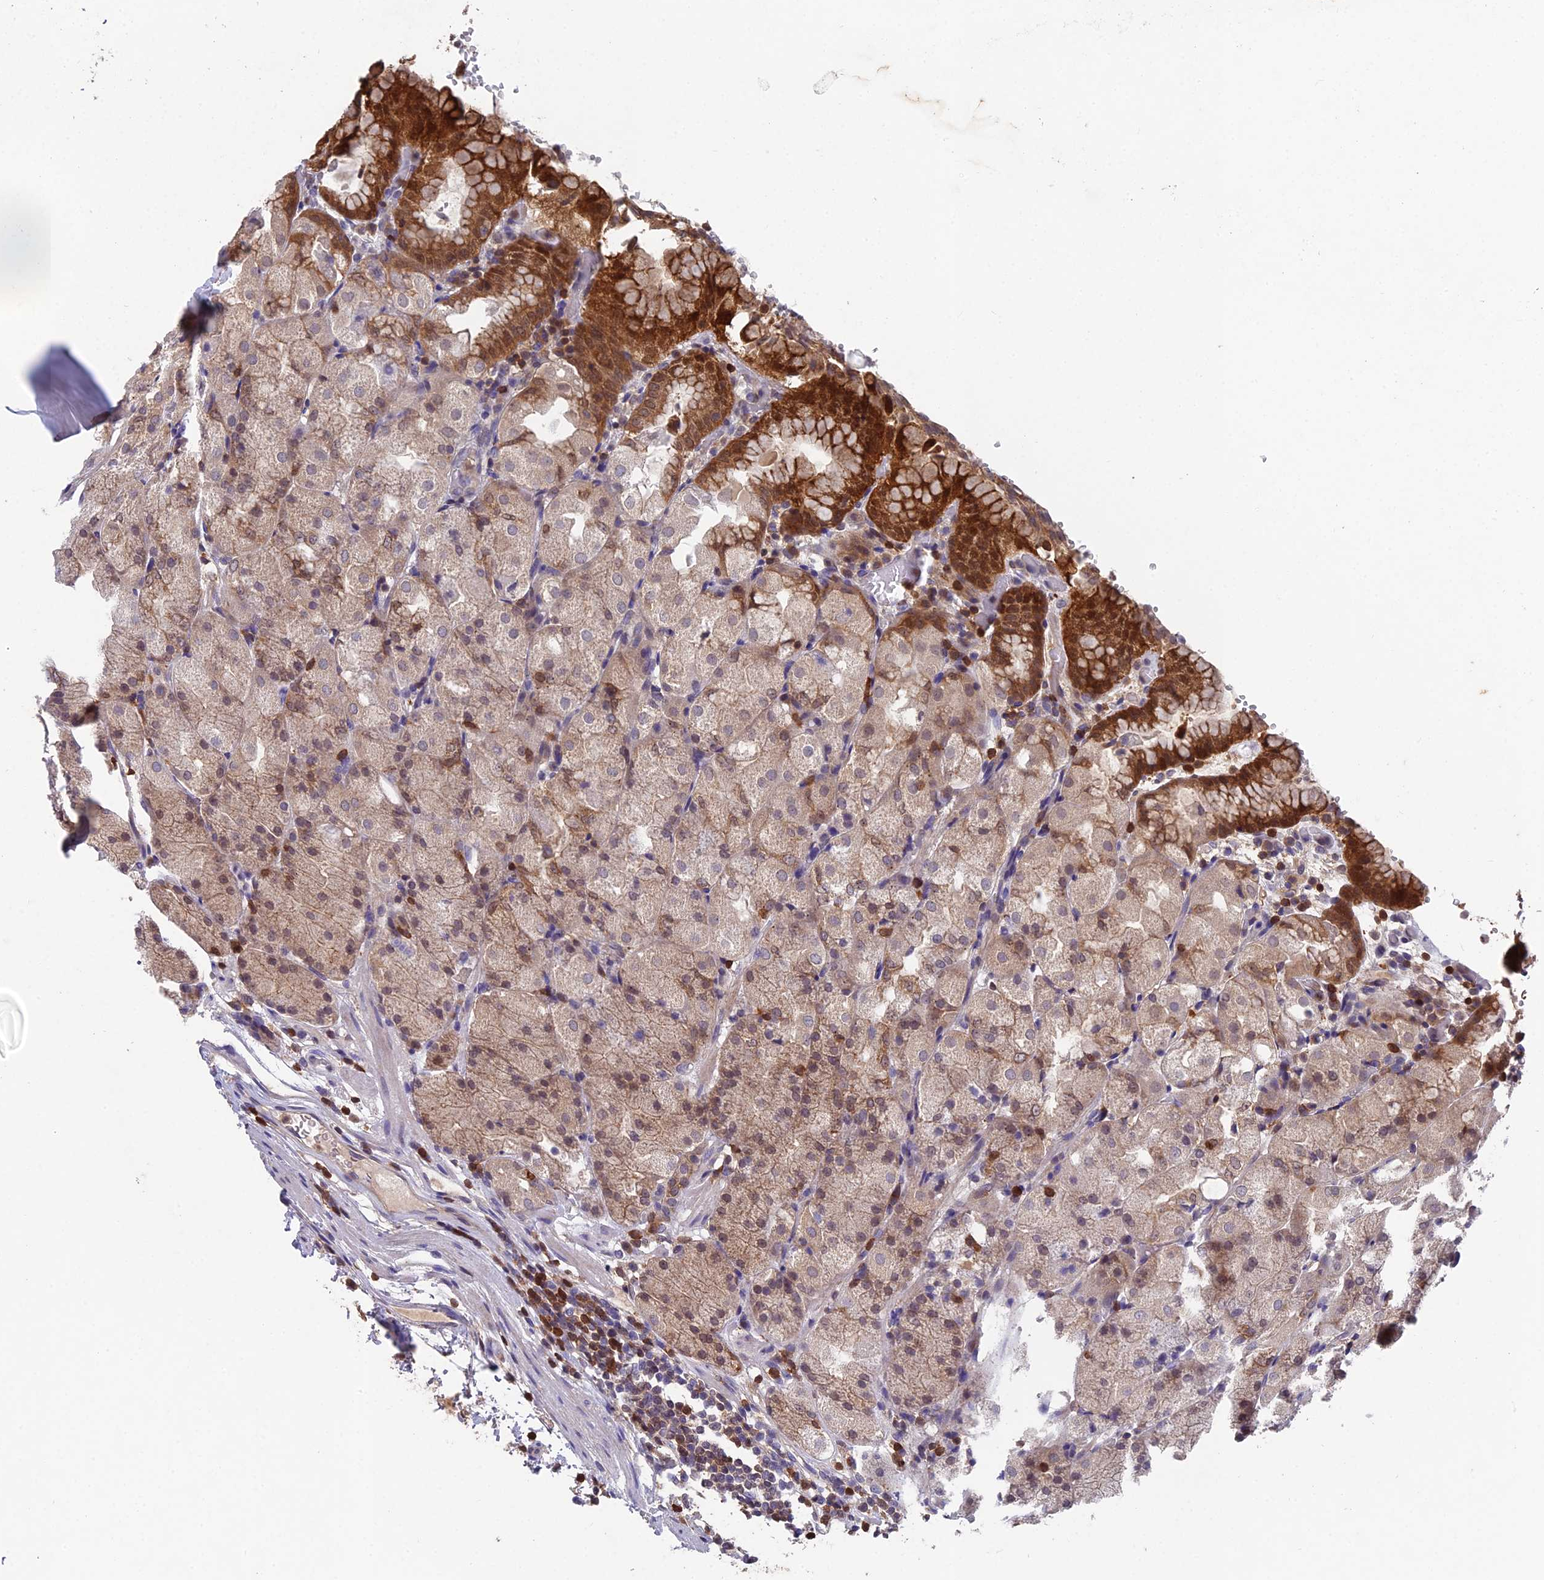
{"staining": {"intensity": "strong", "quantity": "25%-75%", "location": "cytoplasmic/membranous,nuclear"}, "tissue": "stomach", "cell_type": "Glandular cells", "image_type": "normal", "snomed": [{"axis": "morphology", "description": "Normal tissue, NOS"}, {"axis": "topography", "description": "Stomach, upper"}, {"axis": "topography", "description": "Stomach, lower"}], "caption": "Immunohistochemical staining of unremarkable human stomach reveals 25%-75% levels of strong cytoplasmic/membranous,nuclear protein expression in about 25%-75% of glandular cells. (brown staining indicates protein expression, while blue staining denotes nuclei).", "gene": "GALK2", "patient": {"sex": "male", "age": 62}}